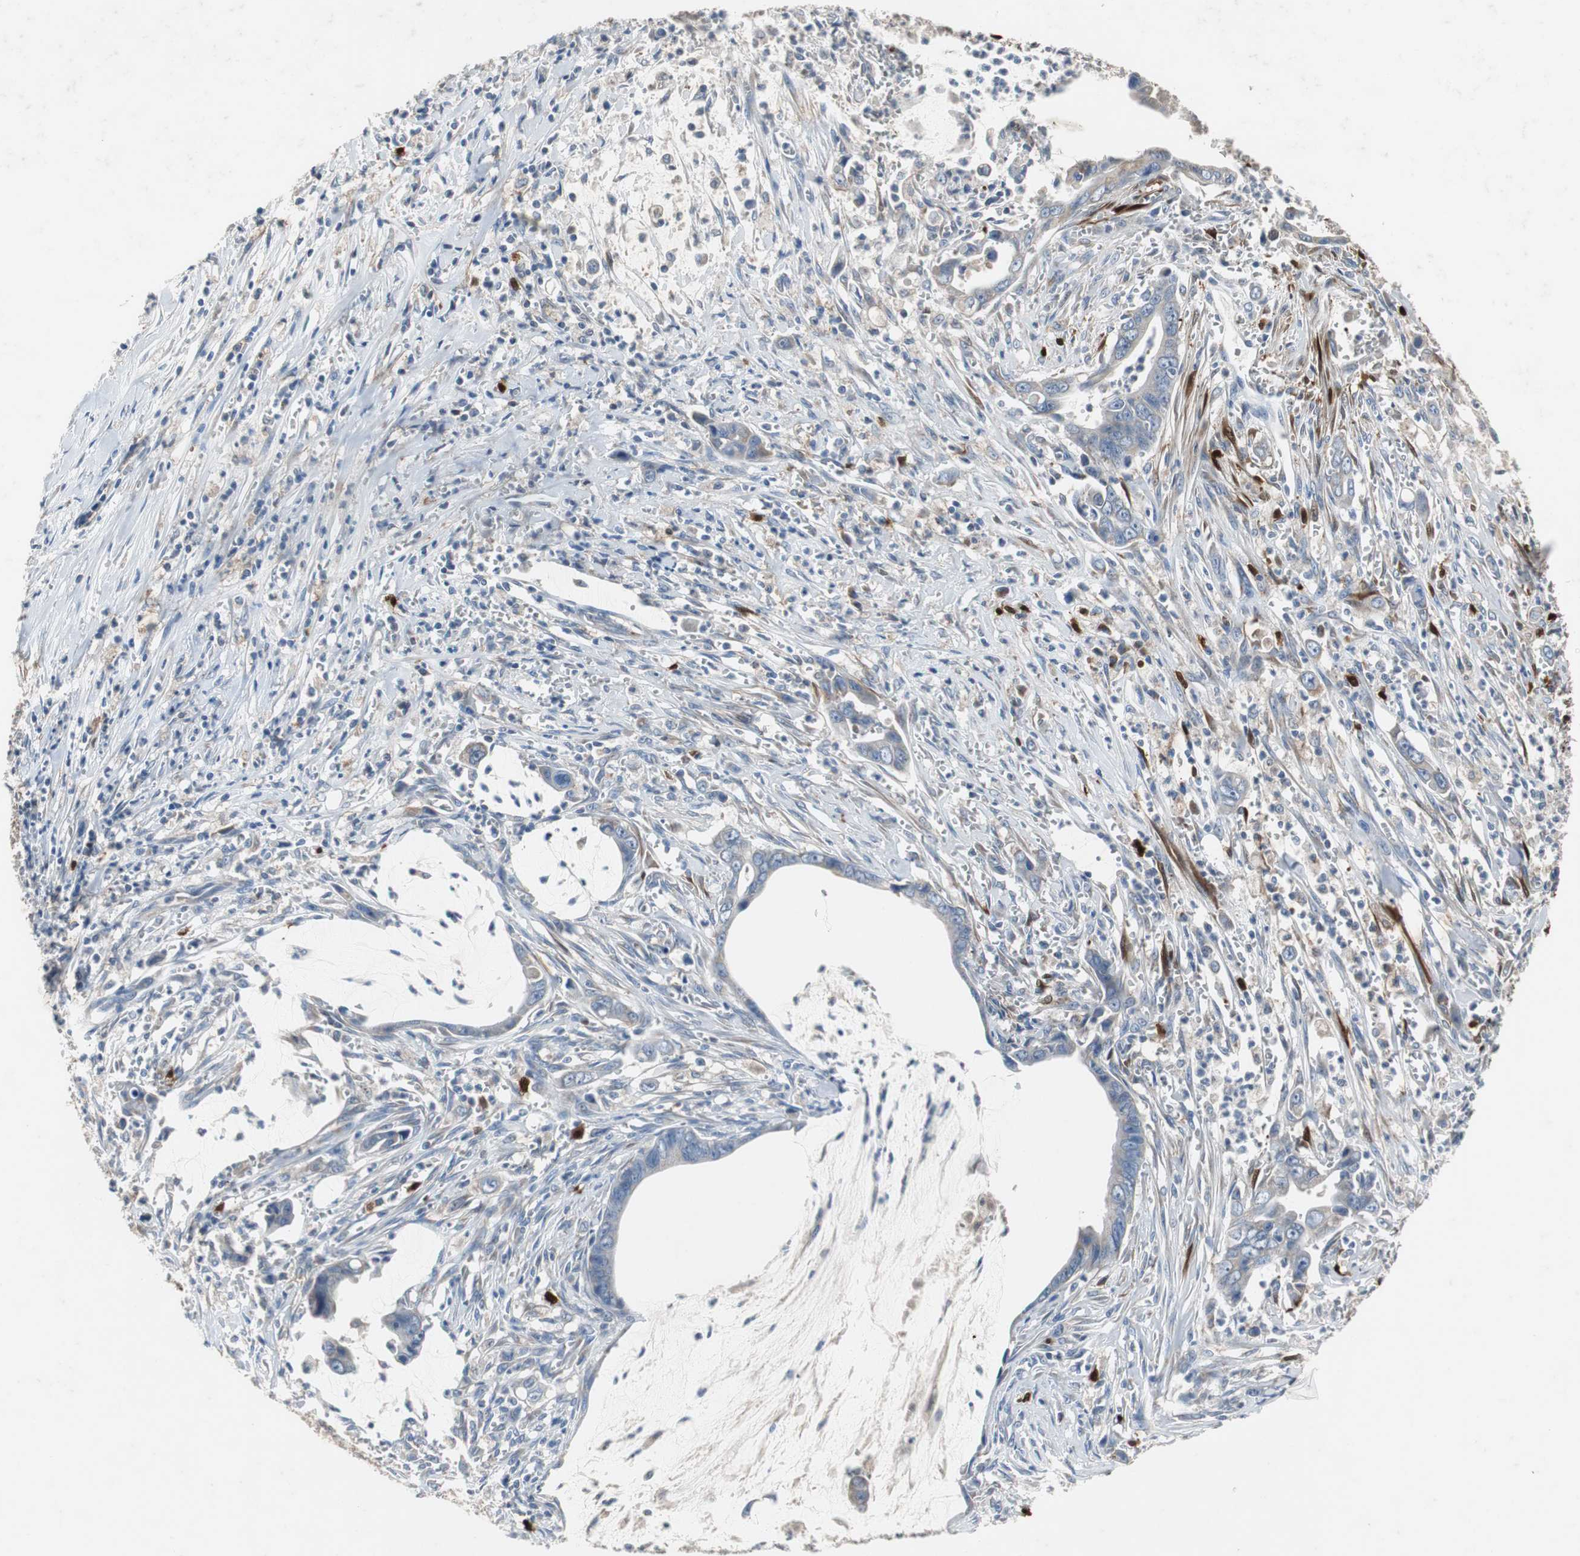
{"staining": {"intensity": "weak", "quantity": "25%-75%", "location": "cytoplasmic/membranous"}, "tissue": "pancreatic cancer", "cell_type": "Tumor cells", "image_type": "cancer", "snomed": [{"axis": "morphology", "description": "Adenocarcinoma, NOS"}, {"axis": "topography", "description": "Pancreas"}], "caption": "A high-resolution image shows immunohistochemistry staining of adenocarcinoma (pancreatic), which exhibits weak cytoplasmic/membranous expression in about 25%-75% of tumor cells.", "gene": "CALB2", "patient": {"sex": "male", "age": 59}}